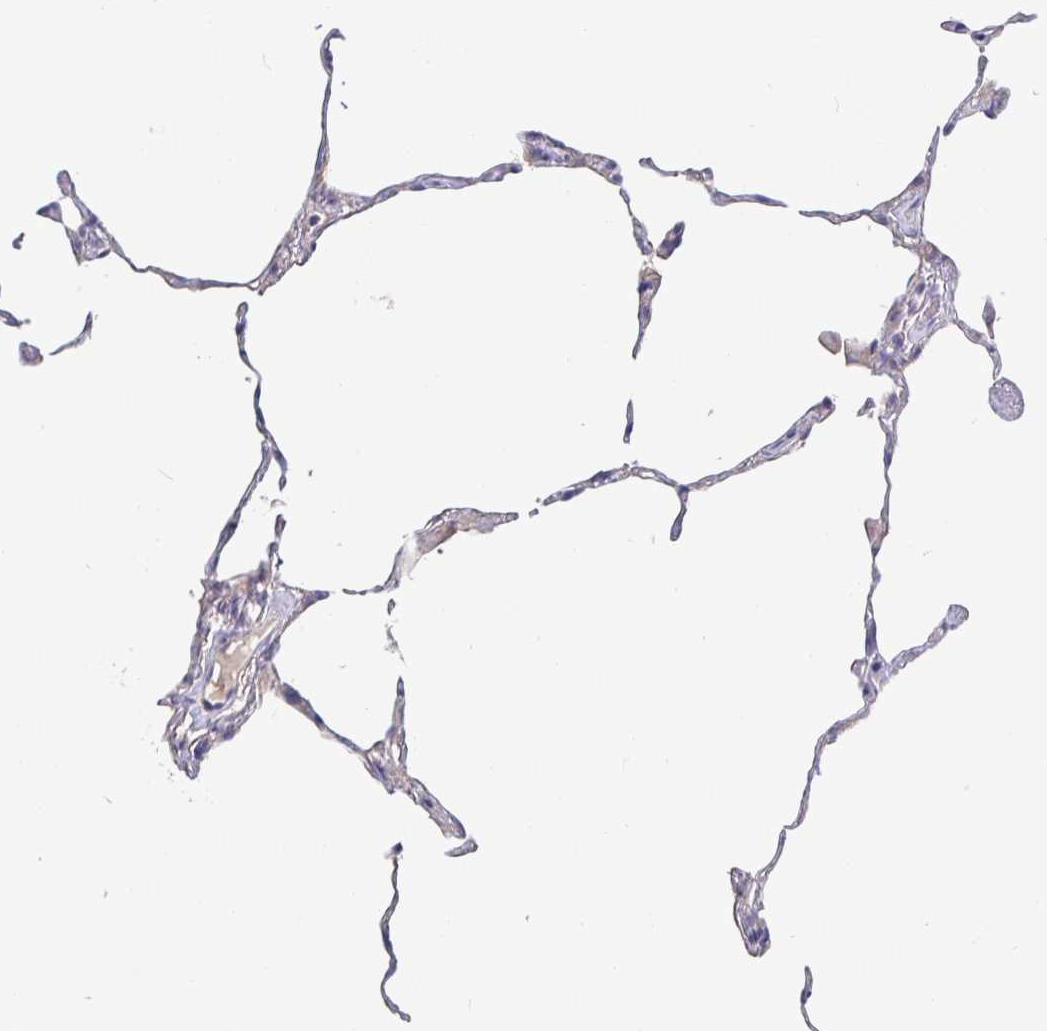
{"staining": {"intensity": "negative", "quantity": "none", "location": "none"}, "tissue": "lung", "cell_type": "Alveolar cells", "image_type": "normal", "snomed": [{"axis": "morphology", "description": "Normal tissue, NOS"}, {"axis": "topography", "description": "Lung"}], "caption": "Normal lung was stained to show a protein in brown. There is no significant expression in alveolar cells. (Stains: DAB (3,3'-diaminobenzidine) immunohistochemistry (IHC) with hematoxylin counter stain, Microscopy: brightfield microscopy at high magnification).", "gene": "KIF21A", "patient": {"sex": "female", "age": 57}}